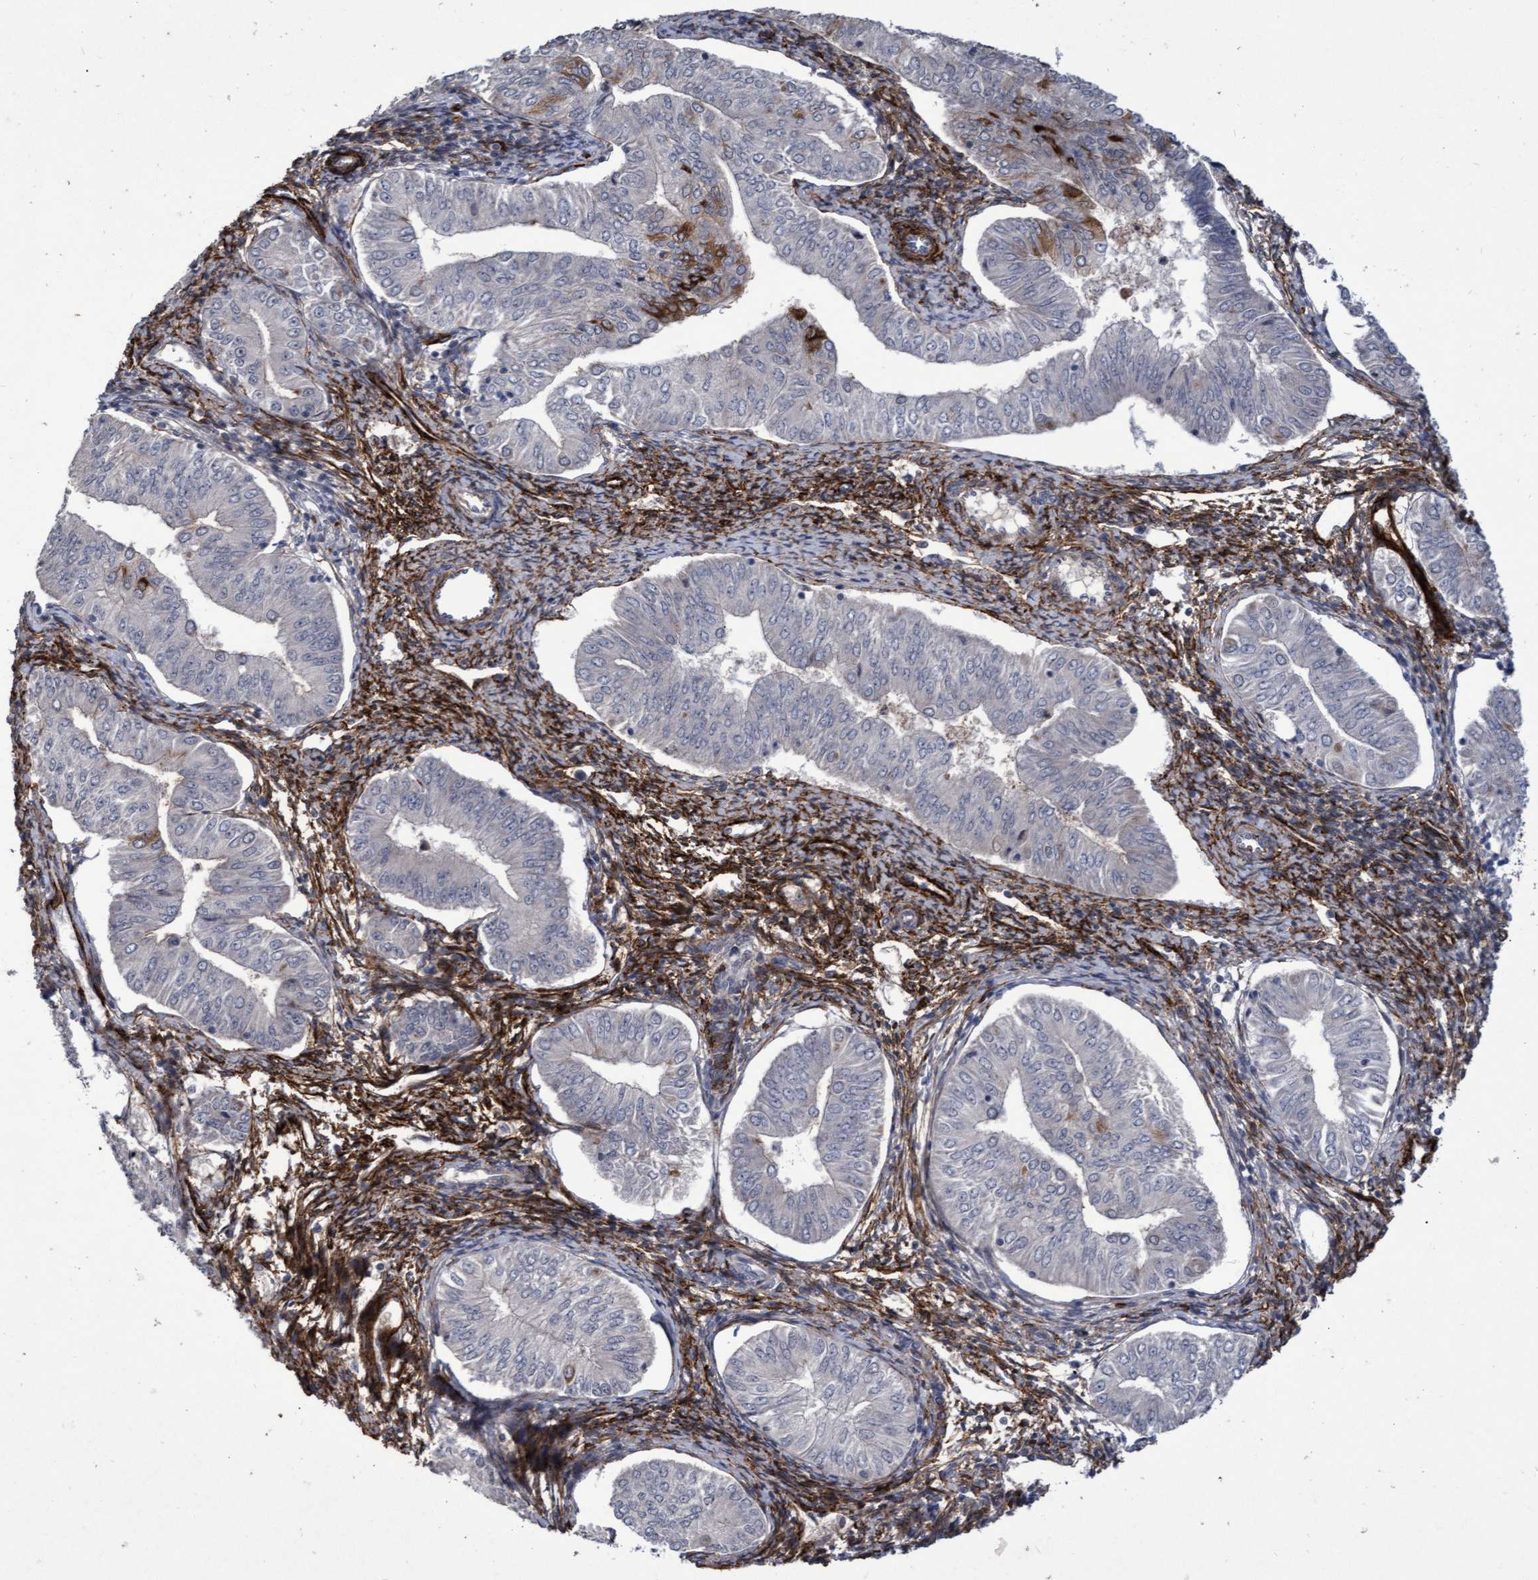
{"staining": {"intensity": "moderate", "quantity": "<25%", "location": "cytoplasmic/membranous"}, "tissue": "endometrial cancer", "cell_type": "Tumor cells", "image_type": "cancer", "snomed": [{"axis": "morphology", "description": "Normal tissue, NOS"}, {"axis": "morphology", "description": "Adenocarcinoma, NOS"}, {"axis": "topography", "description": "Endometrium"}], "caption": "IHC histopathology image of neoplastic tissue: human endometrial cancer (adenocarcinoma) stained using immunohistochemistry (IHC) shows low levels of moderate protein expression localized specifically in the cytoplasmic/membranous of tumor cells, appearing as a cytoplasmic/membranous brown color.", "gene": "ZNF750", "patient": {"sex": "female", "age": 53}}